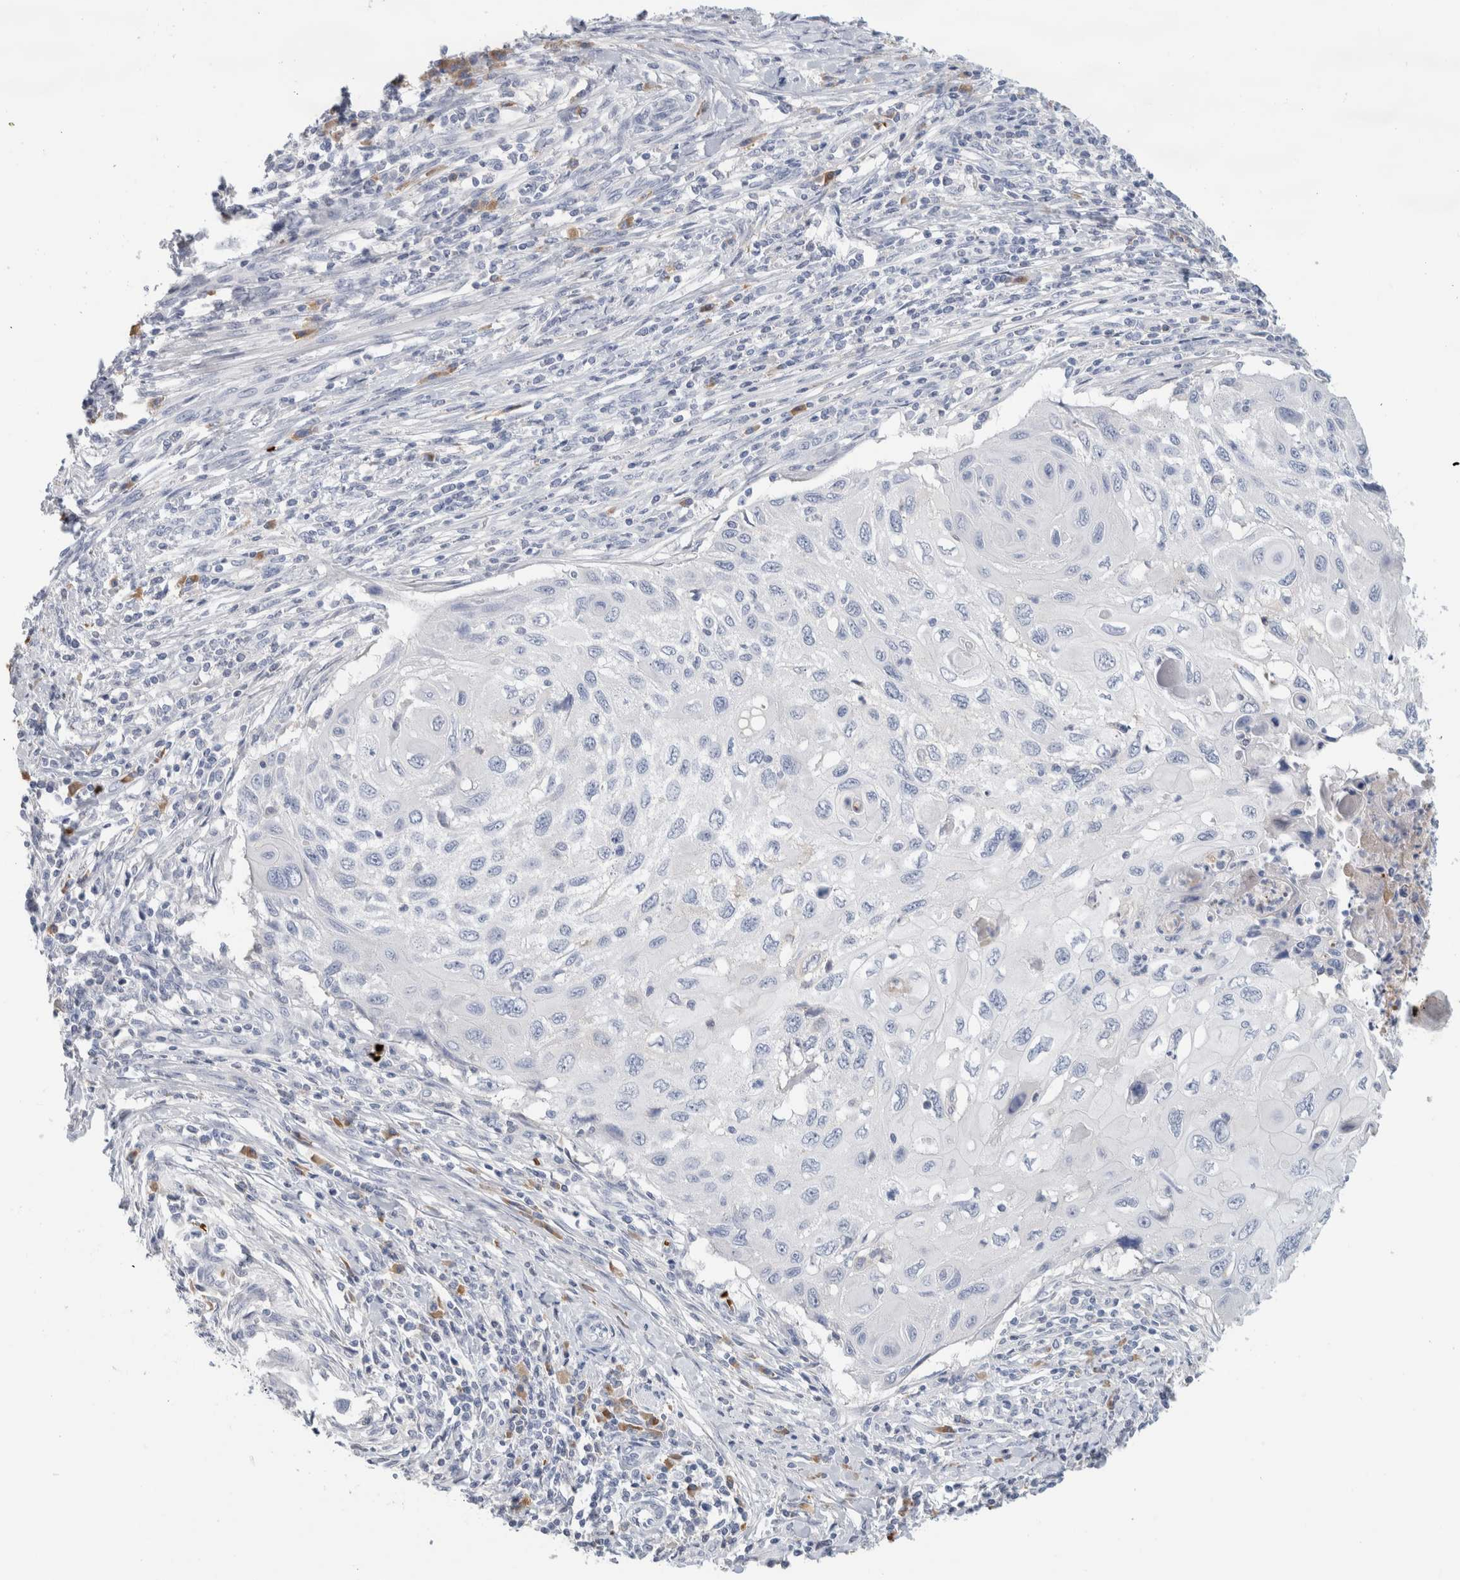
{"staining": {"intensity": "negative", "quantity": "none", "location": "none"}, "tissue": "cervical cancer", "cell_type": "Tumor cells", "image_type": "cancer", "snomed": [{"axis": "morphology", "description": "Squamous cell carcinoma, NOS"}, {"axis": "topography", "description": "Cervix"}], "caption": "Image shows no significant protein expression in tumor cells of squamous cell carcinoma (cervical).", "gene": "CA1", "patient": {"sex": "female", "age": 70}}